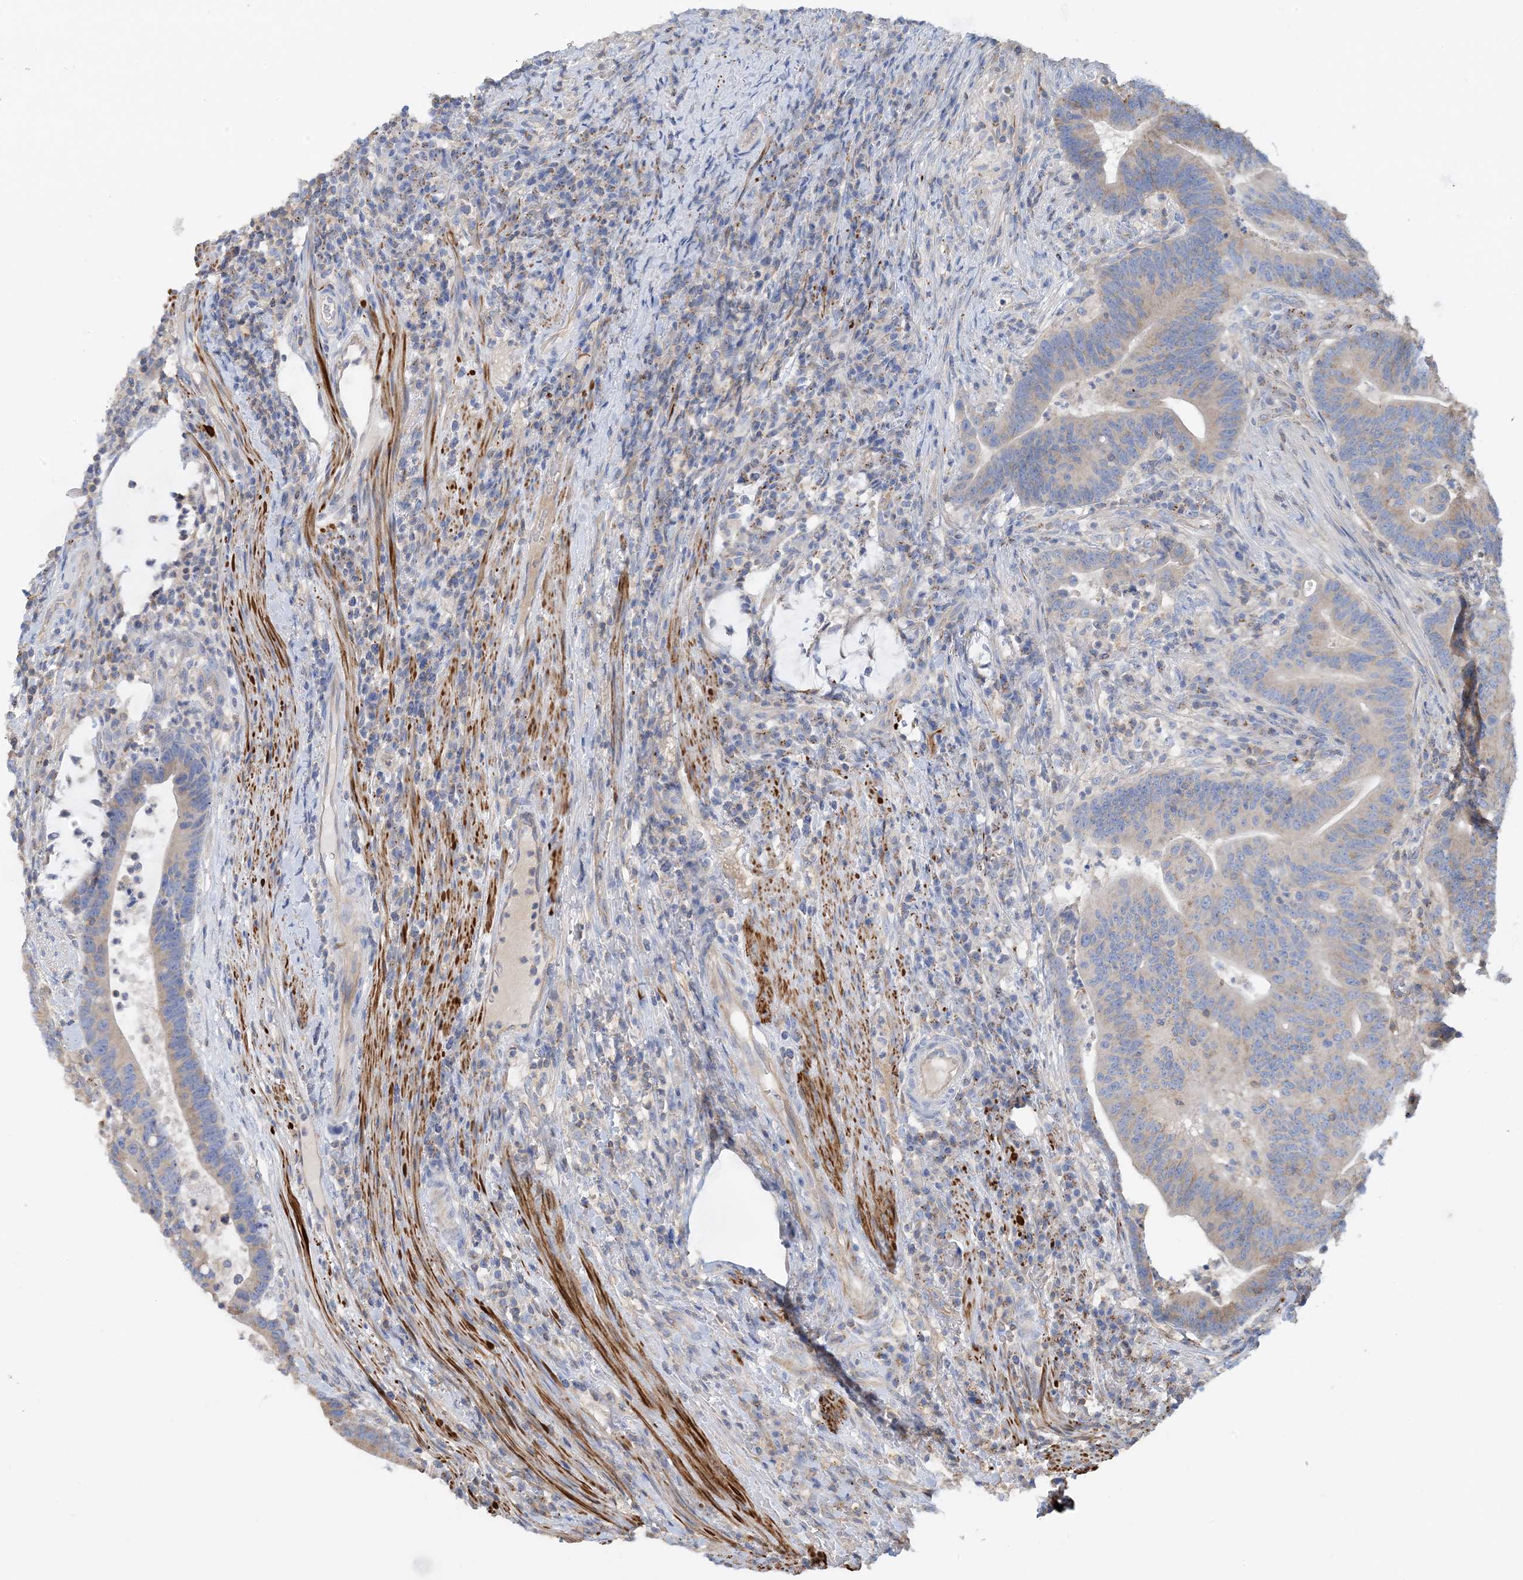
{"staining": {"intensity": "weak", "quantity": "<25%", "location": "cytoplasmic/membranous"}, "tissue": "colorectal cancer", "cell_type": "Tumor cells", "image_type": "cancer", "snomed": [{"axis": "morphology", "description": "Adenocarcinoma, NOS"}, {"axis": "topography", "description": "Colon"}], "caption": "Tumor cells are negative for brown protein staining in colorectal cancer (adenocarcinoma).", "gene": "CALHM5", "patient": {"sex": "female", "age": 66}}